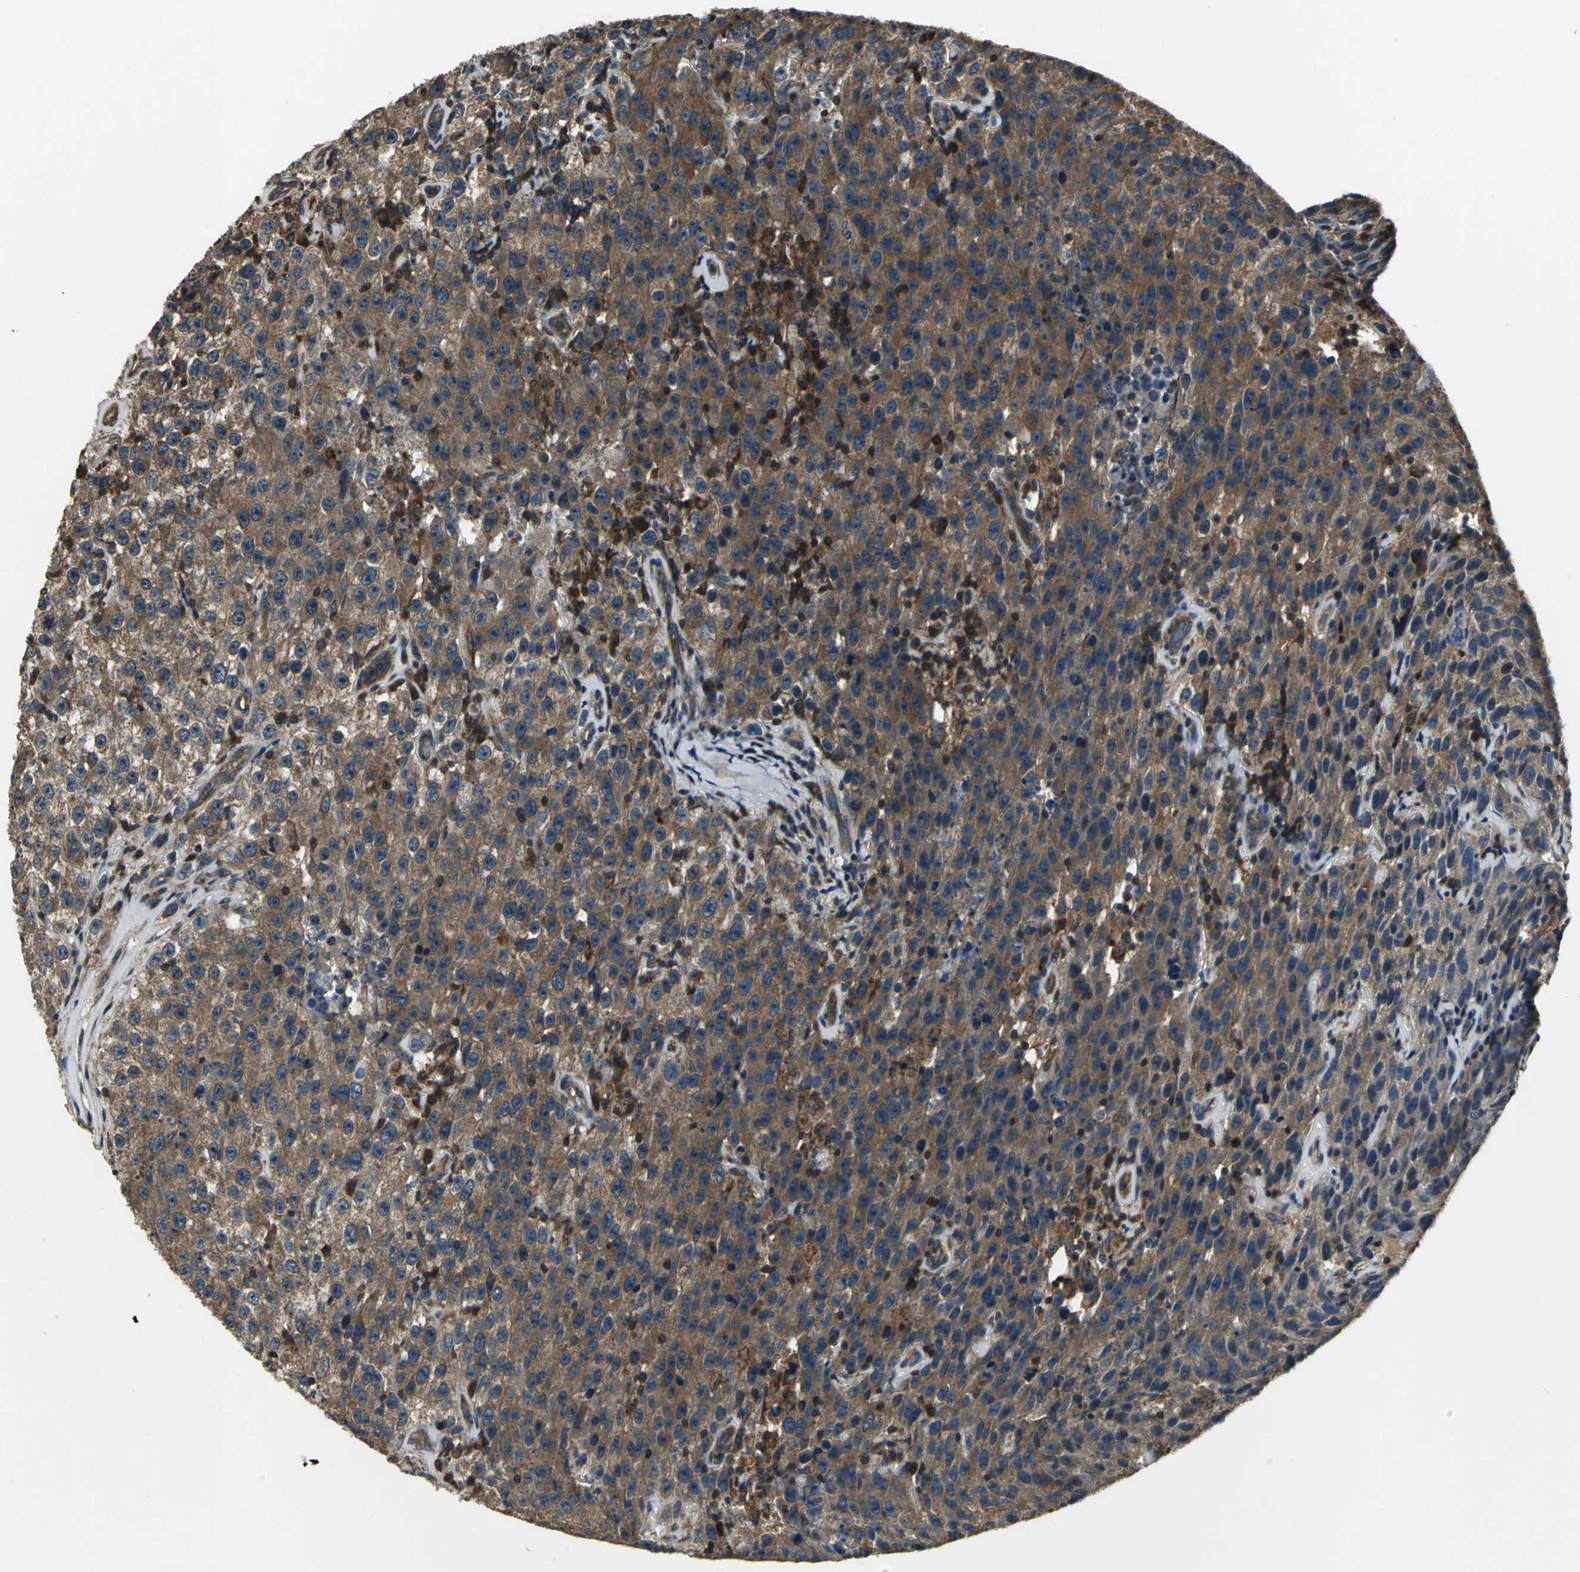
{"staining": {"intensity": "moderate", "quantity": ">75%", "location": "cytoplasmic/membranous"}, "tissue": "testis cancer", "cell_type": "Tumor cells", "image_type": "cancer", "snomed": [{"axis": "morphology", "description": "Seminoma, NOS"}, {"axis": "topography", "description": "Testis"}], "caption": "Immunohistochemical staining of testis cancer (seminoma) shows medium levels of moderate cytoplasmic/membranous protein staining in about >75% of tumor cells. The staining was performed using DAB to visualize the protein expression in brown, while the nuclei were stained in blue with hematoxylin (Magnification: 20x).", "gene": "IRF3", "patient": {"sex": "male", "age": 52}}